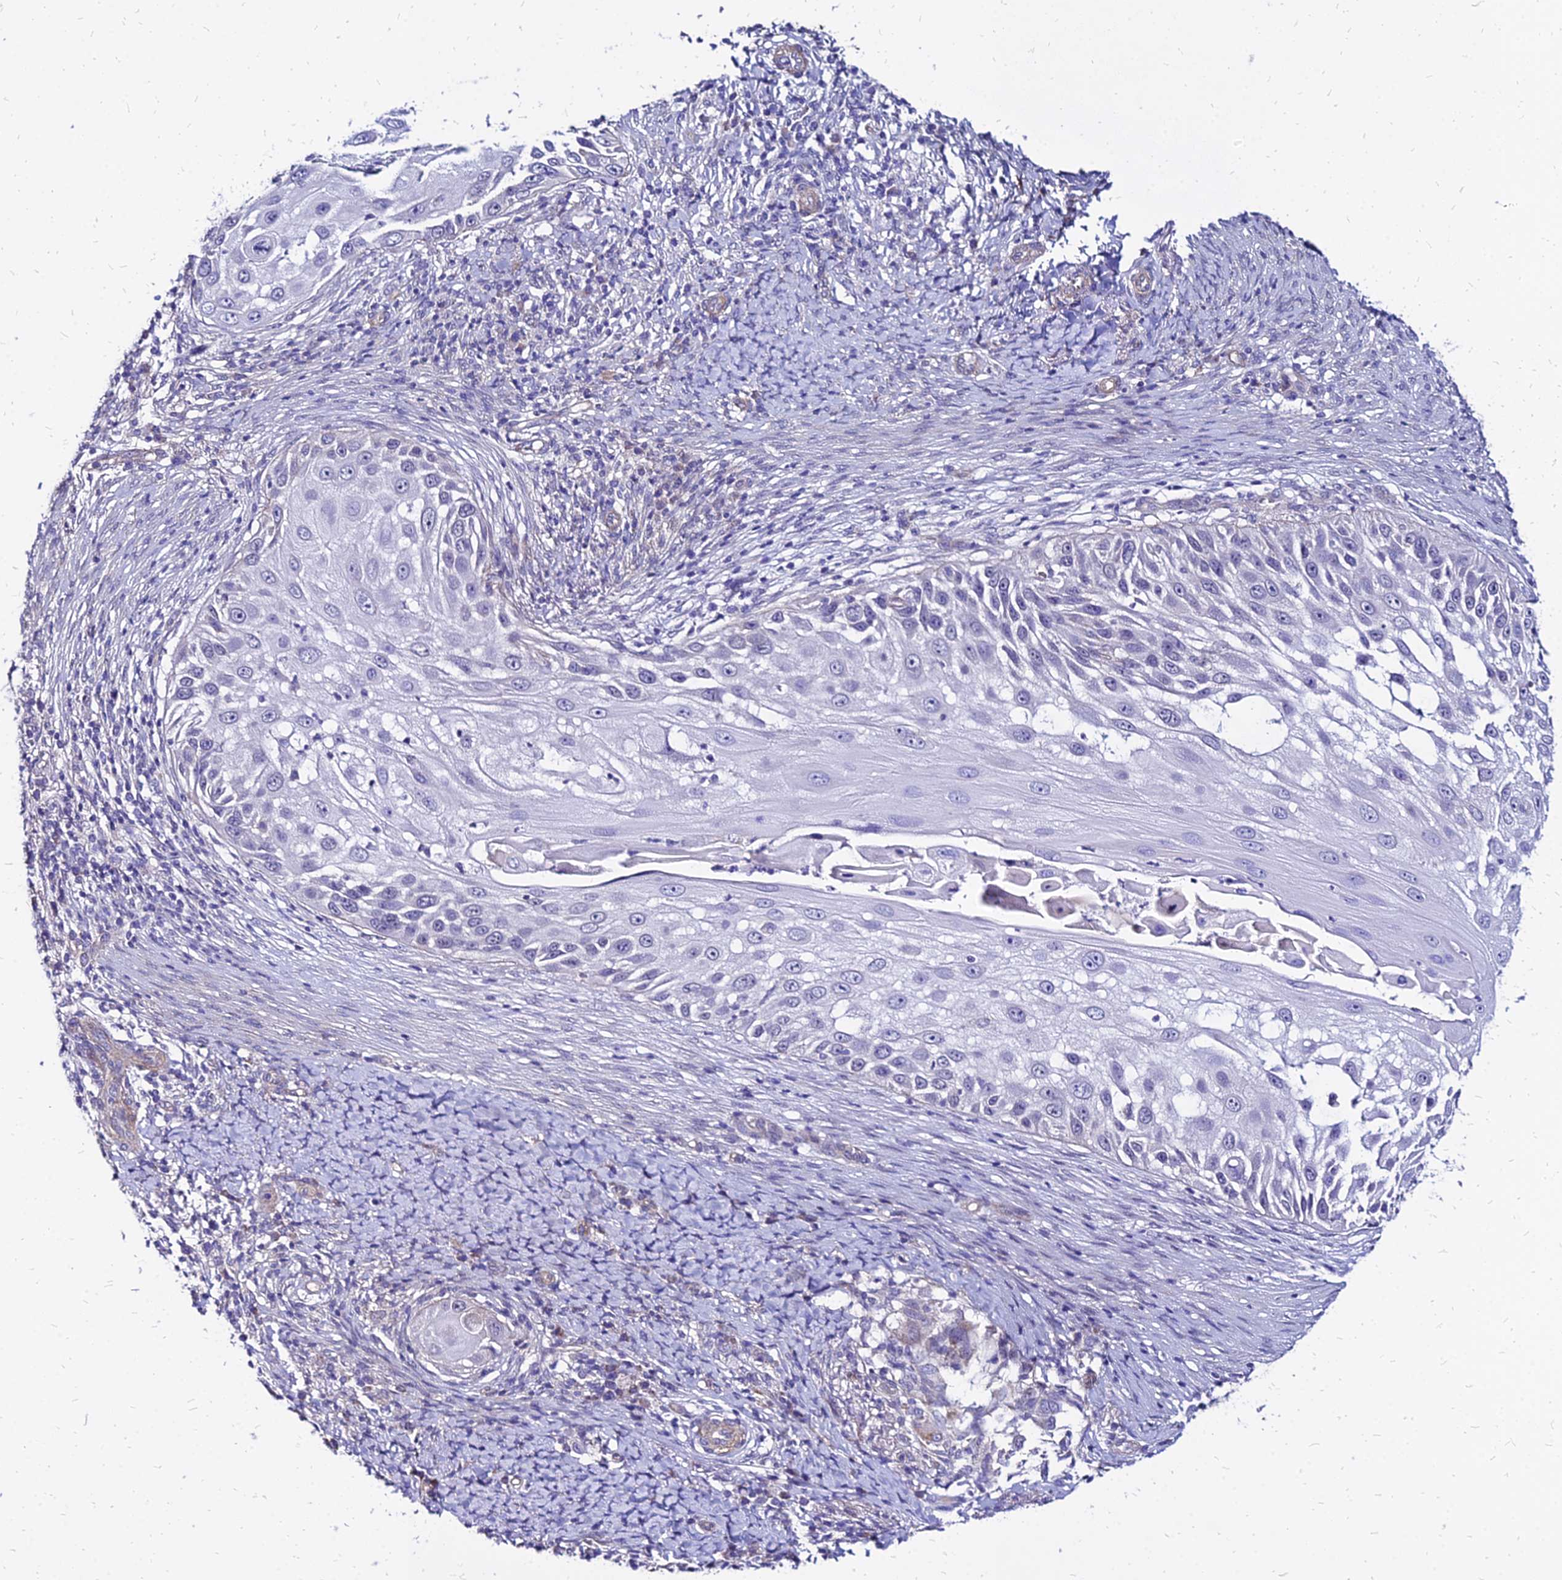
{"staining": {"intensity": "negative", "quantity": "none", "location": "none"}, "tissue": "skin cancer", "cell_type": "Tumor cells", "image_type": "cancer", "snomed": [{"axis": "morphology", "description": "Squamous cell carcinoma, NOS"}, {"axis": "topography", "description": "Skin"}], "caption": "Photomicrograph shows no significant protein expression in tumor cells of skin squamous cell carcinoma.", "gene": "YEATS2", "patient": {"sex": "female", "age": 44}}